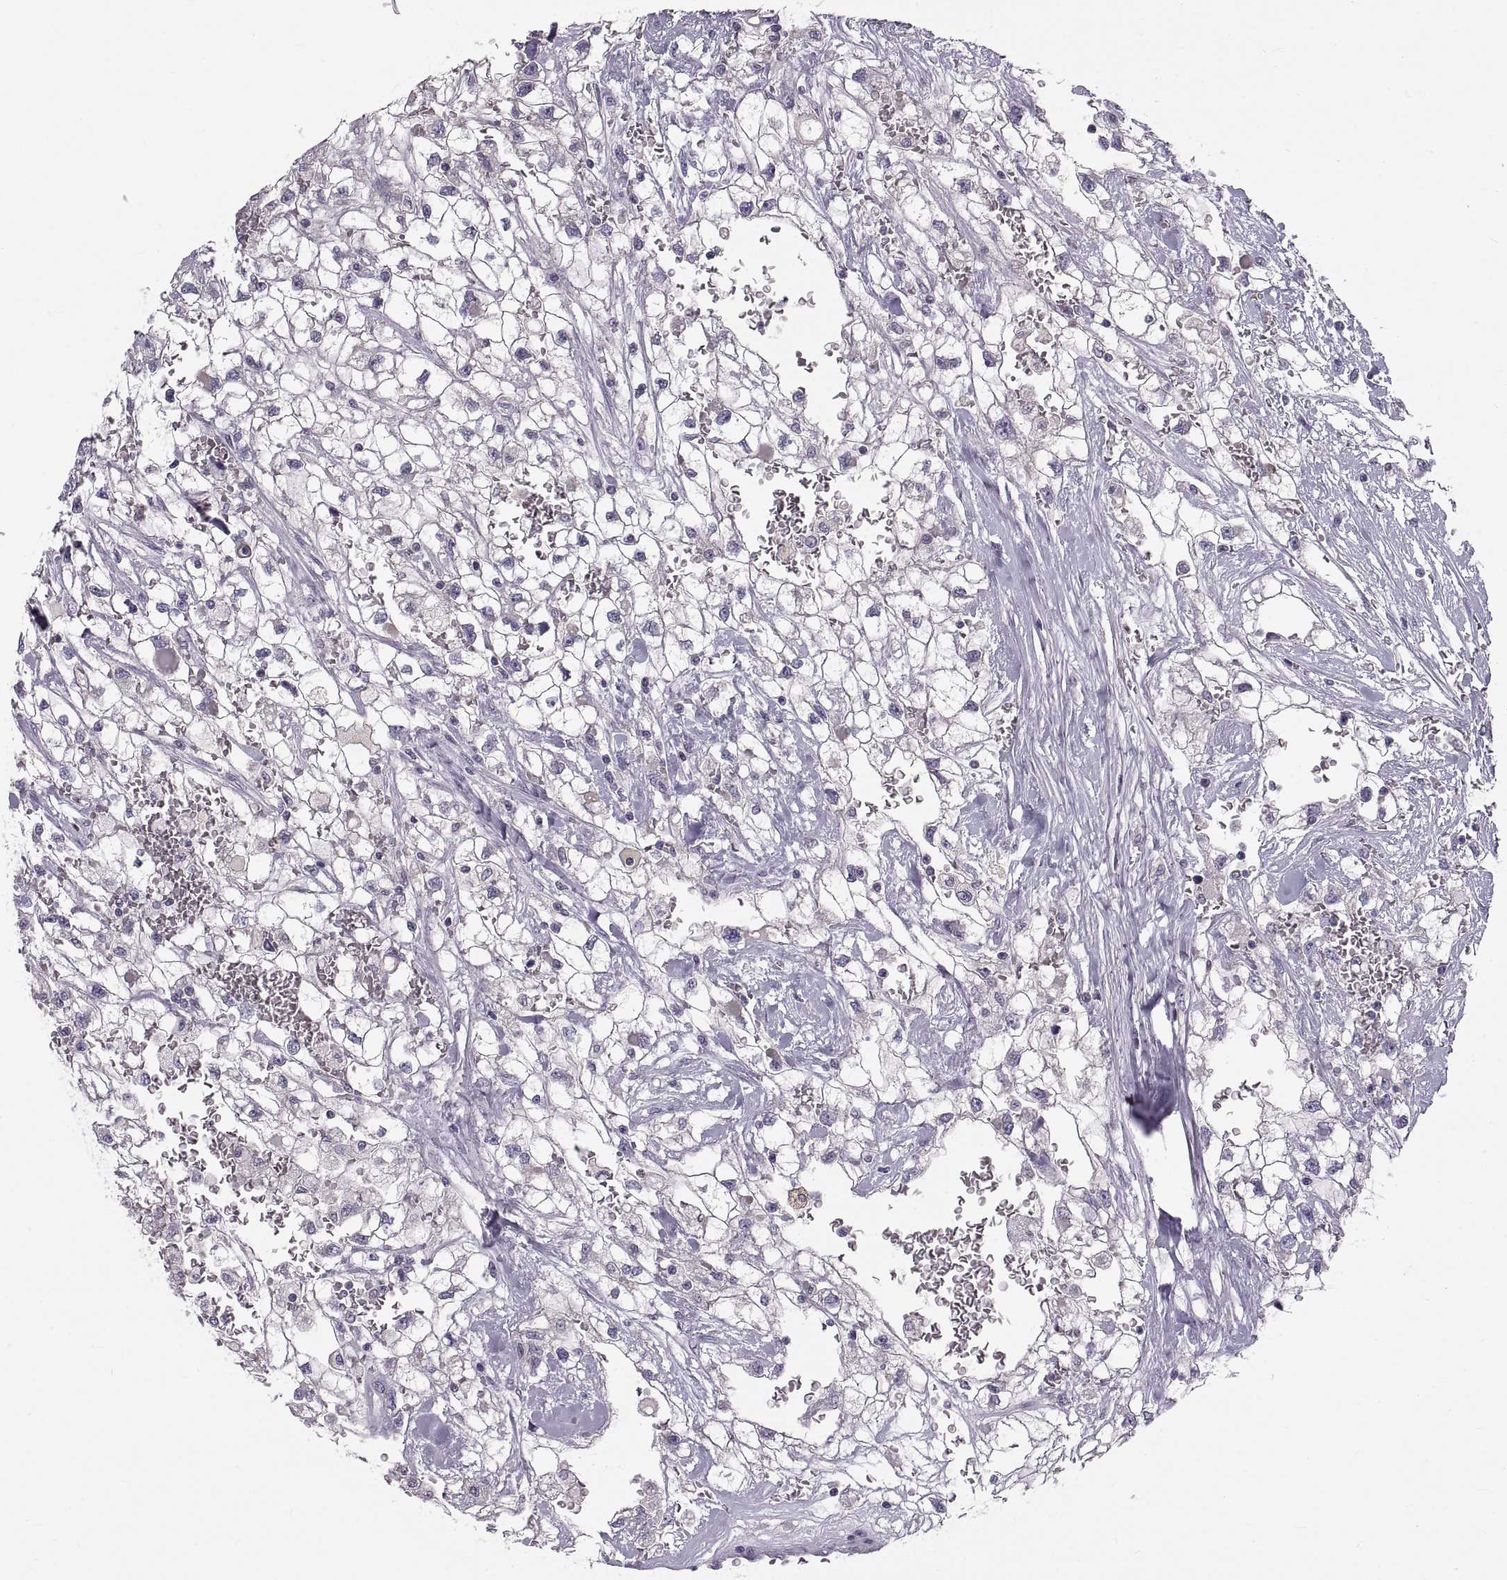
{"staining": {"intensity": "negative", "quantity": "none", "location": "none"}, "tissue": "renal cancer", "cell_type": "Tumor cells", "image_type": "cancer", "snomed": [{"axis": "morphology", "description": "Adenocarcinoma, NOS"}, {"axis": "topography", "description": "Kidney"}], "caption": "High magnification brightfield microscopy of renal cancer stained with DAB (3,3'-diaminobenzidine) (brown) and counterstained with hematoxylin (blue): tumor cells show no significant staining.", "gene": "WFDC8", "patient": {"sex": "male", "age": 59}}